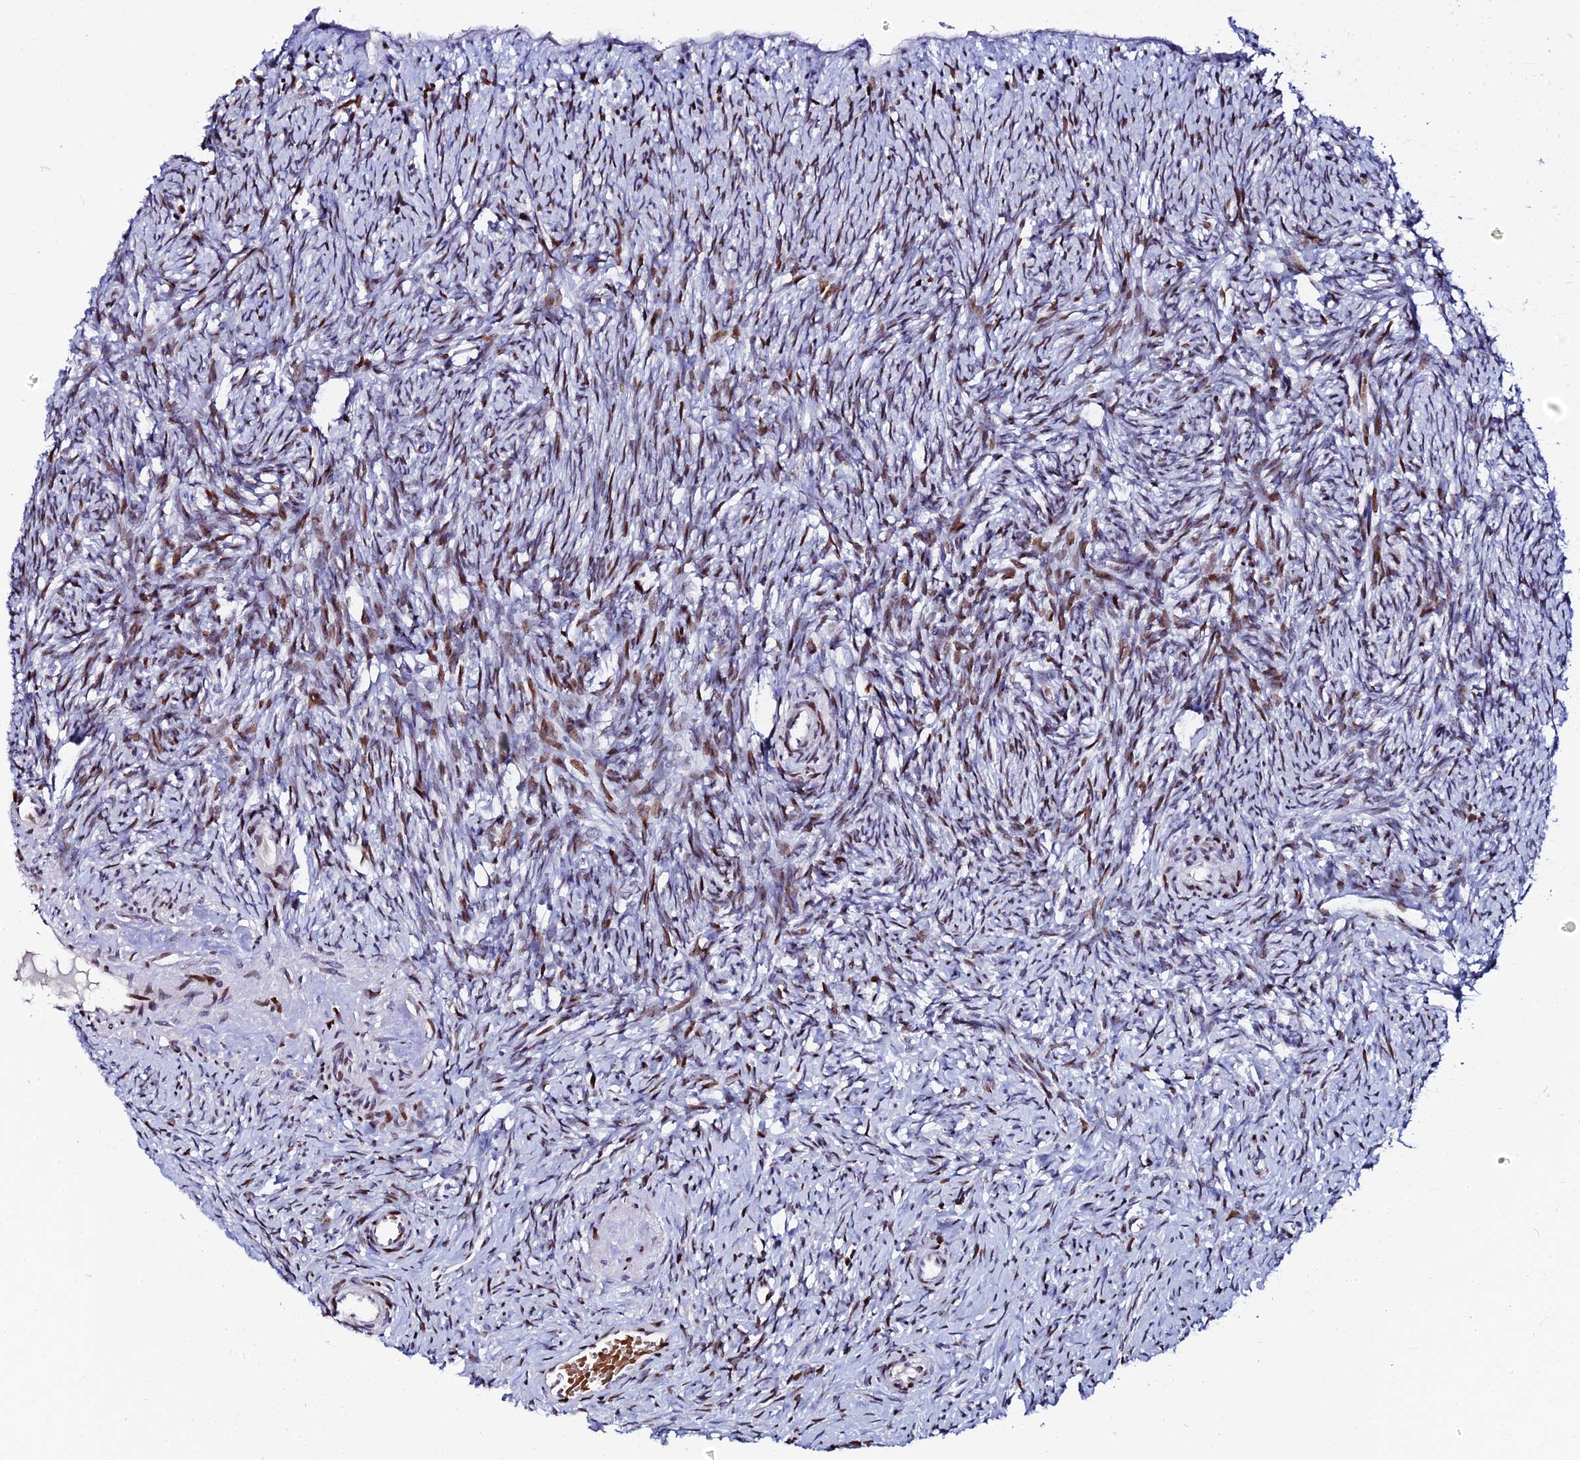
{"staining": {"intensity": "moderate", "quantity": ">75%", "location": "nuclear"}, "tissue": "ovary", "cell_type": "Ovarian stroma cells", "image_type": "normal", "snomed": [{"axis": "morphology", "description": "Normal tissue, NOS"}, {"axis": "topography", "description": "Ovary"}], "caption": "Ovary stained with immunohistochemistry (IHC) shows moderate nuclear expression in approximately >75% of ovarian stroma cells.", "gene": "MYNN", "patient": {"sex": "female", "age": 51}}